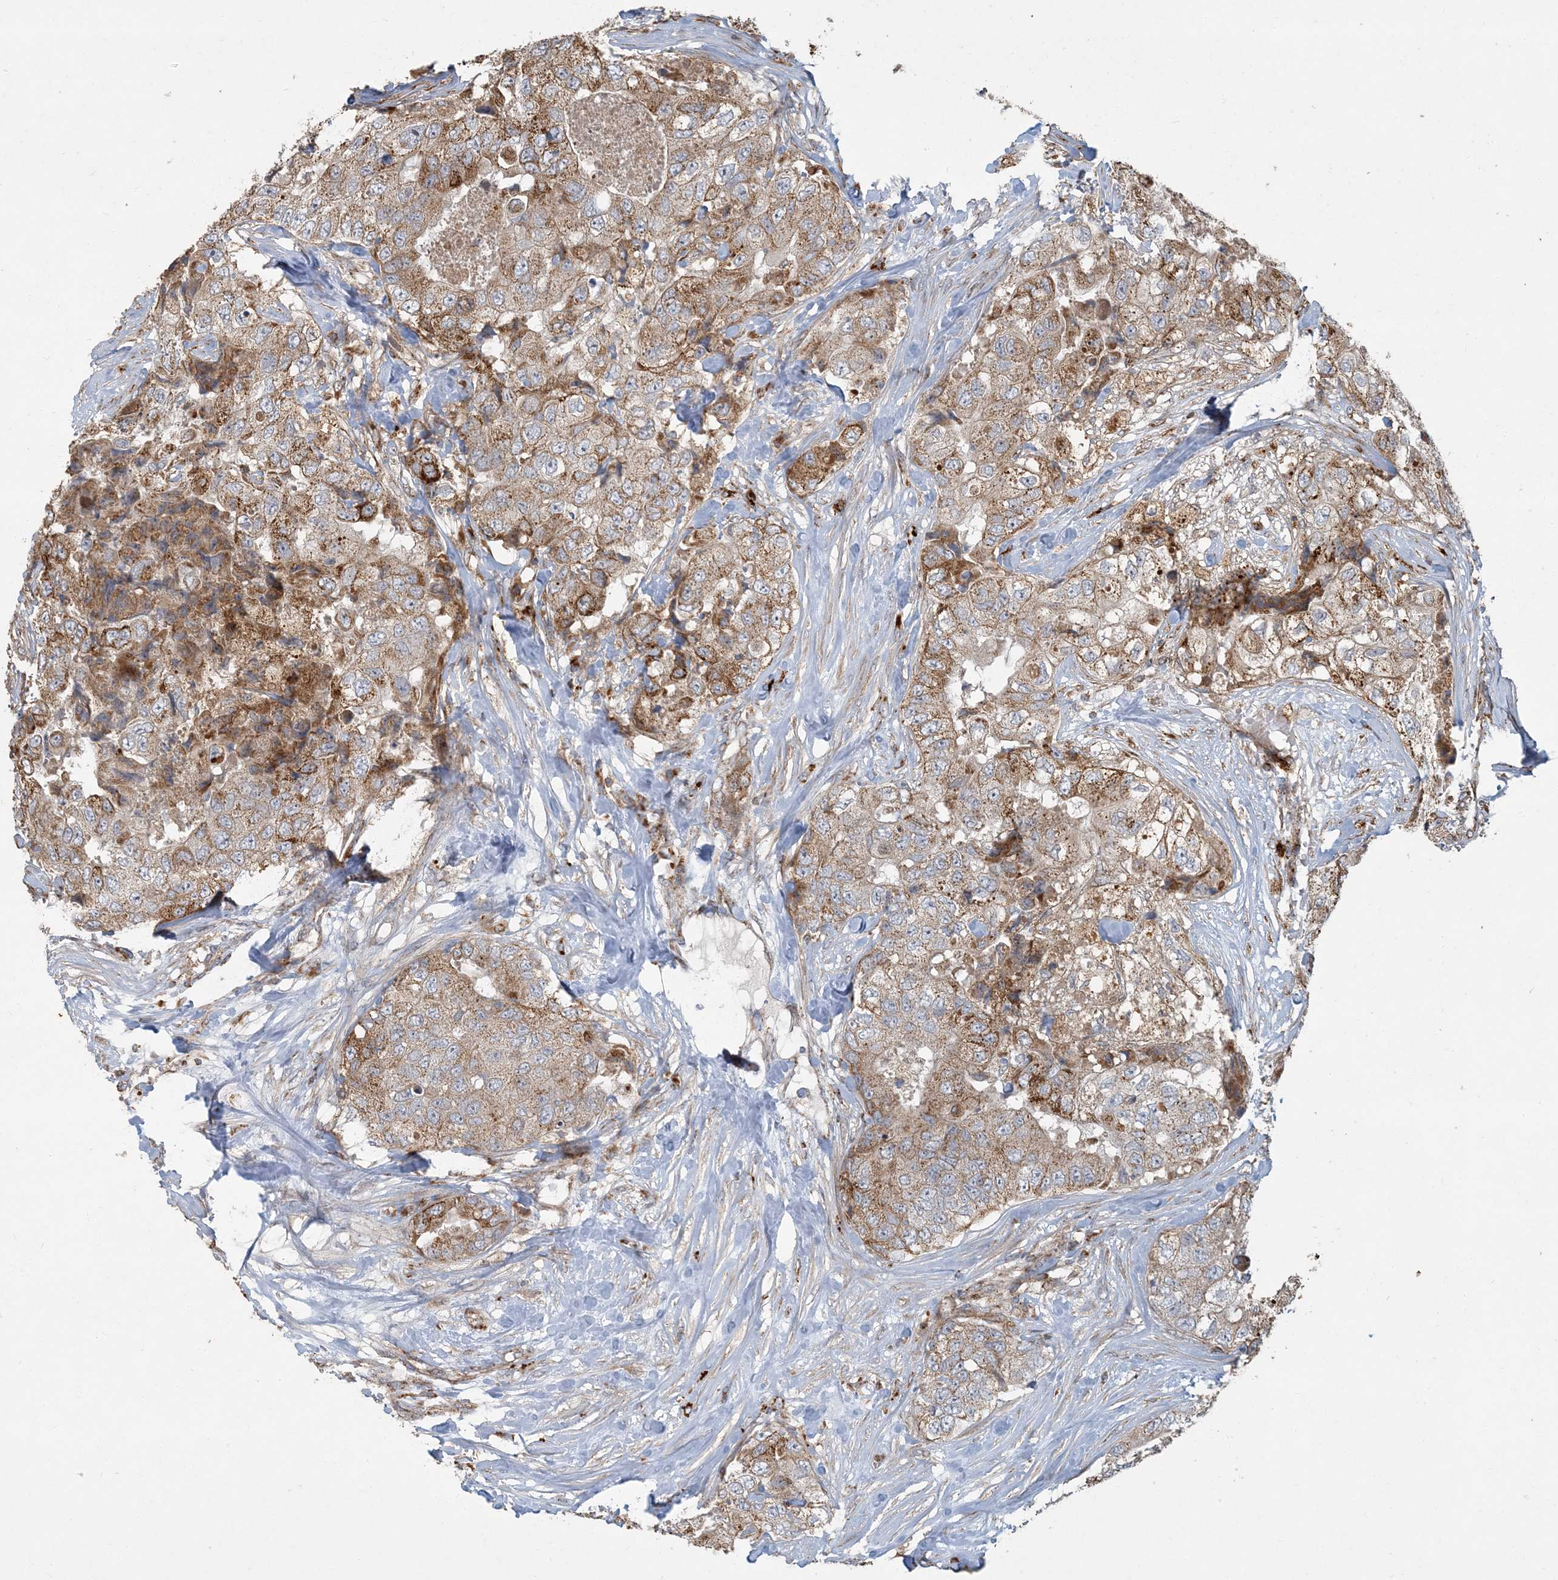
{"staining": {"intensity": "moderate", "quantity": ">75%", "location": "cytoplasmic/membranous"}, "tissue": "breast cancer", "cell_type": "Tumor cells", "image_type": "cancer", "snomed": [{"axis": "morphology", "description": "Duct carcinoma"}, {"axis": "topography", "description": "Breast"}], "caption": "Immunohistochemistry (IHC) of human invasive ductal carcinoma (breast) demonstrates medium levels of moderate cytoplasmic/membranous staining in about >75% of tumor cells.", "gene": "LTN1", "patient": {"sex": "female", "age": 62}}